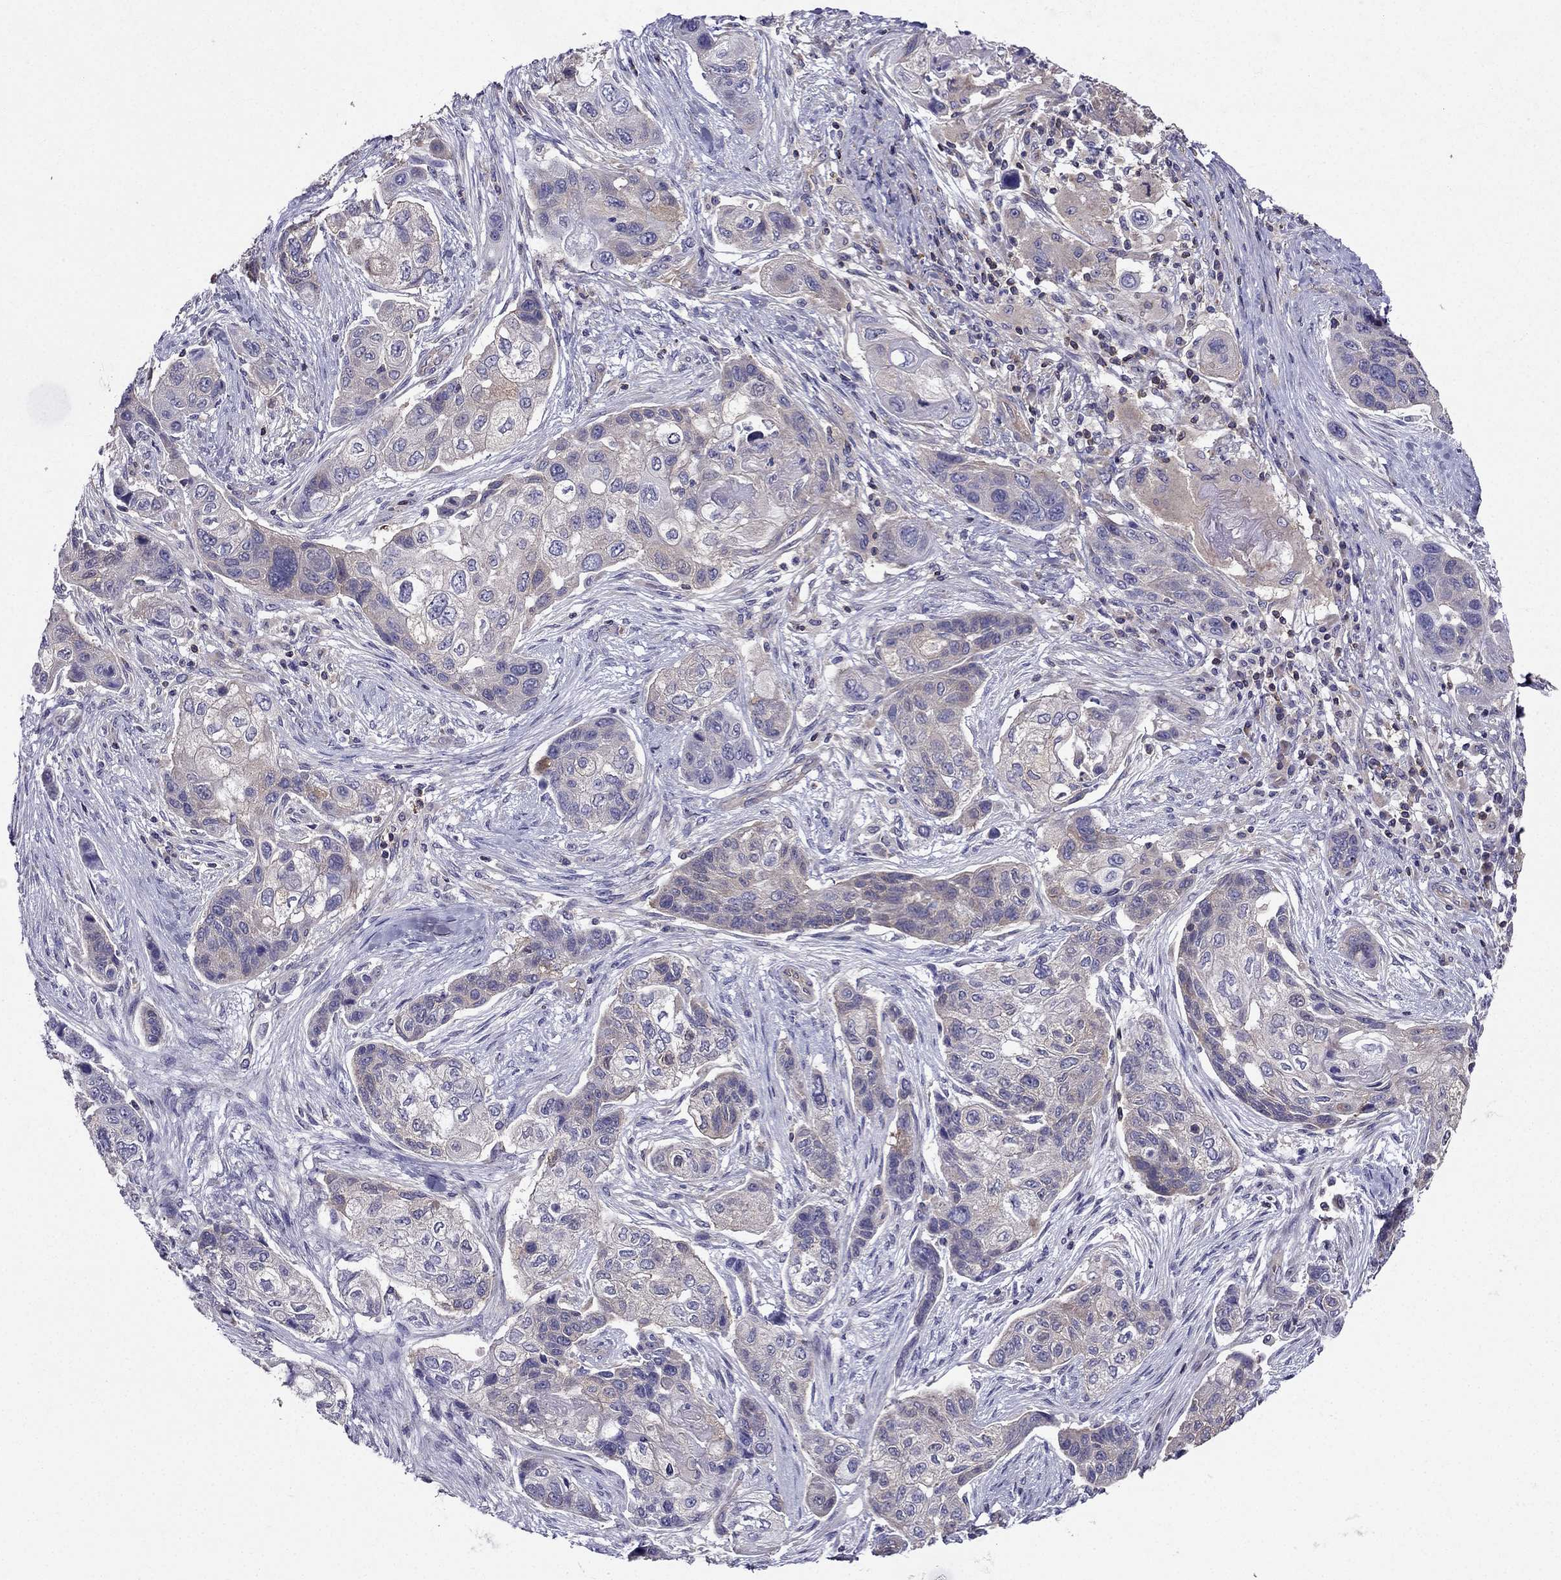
{"staining": {"intensity": "weak", "quantity": "<25%", "location": "cytoplasmic/membranous"}, "tissue": "lung cancer", "cell_type": "Tumor cells", "image_type": "cancer", "snomed": [{"axis": "morphology", "description": "Squamous cell carcinoma, NOS"}, {"axis": "topography", "description": "Lung"}], "caption": "High magnification brightfield microscopy of squamous cell carcinoma (lung) stained with DAB (brown) and counterstained with hematoxylin (blue): tumor cells show no significant positivity.", "gene": "AAK1", "patient": {"sex": "male", "age": 69}}